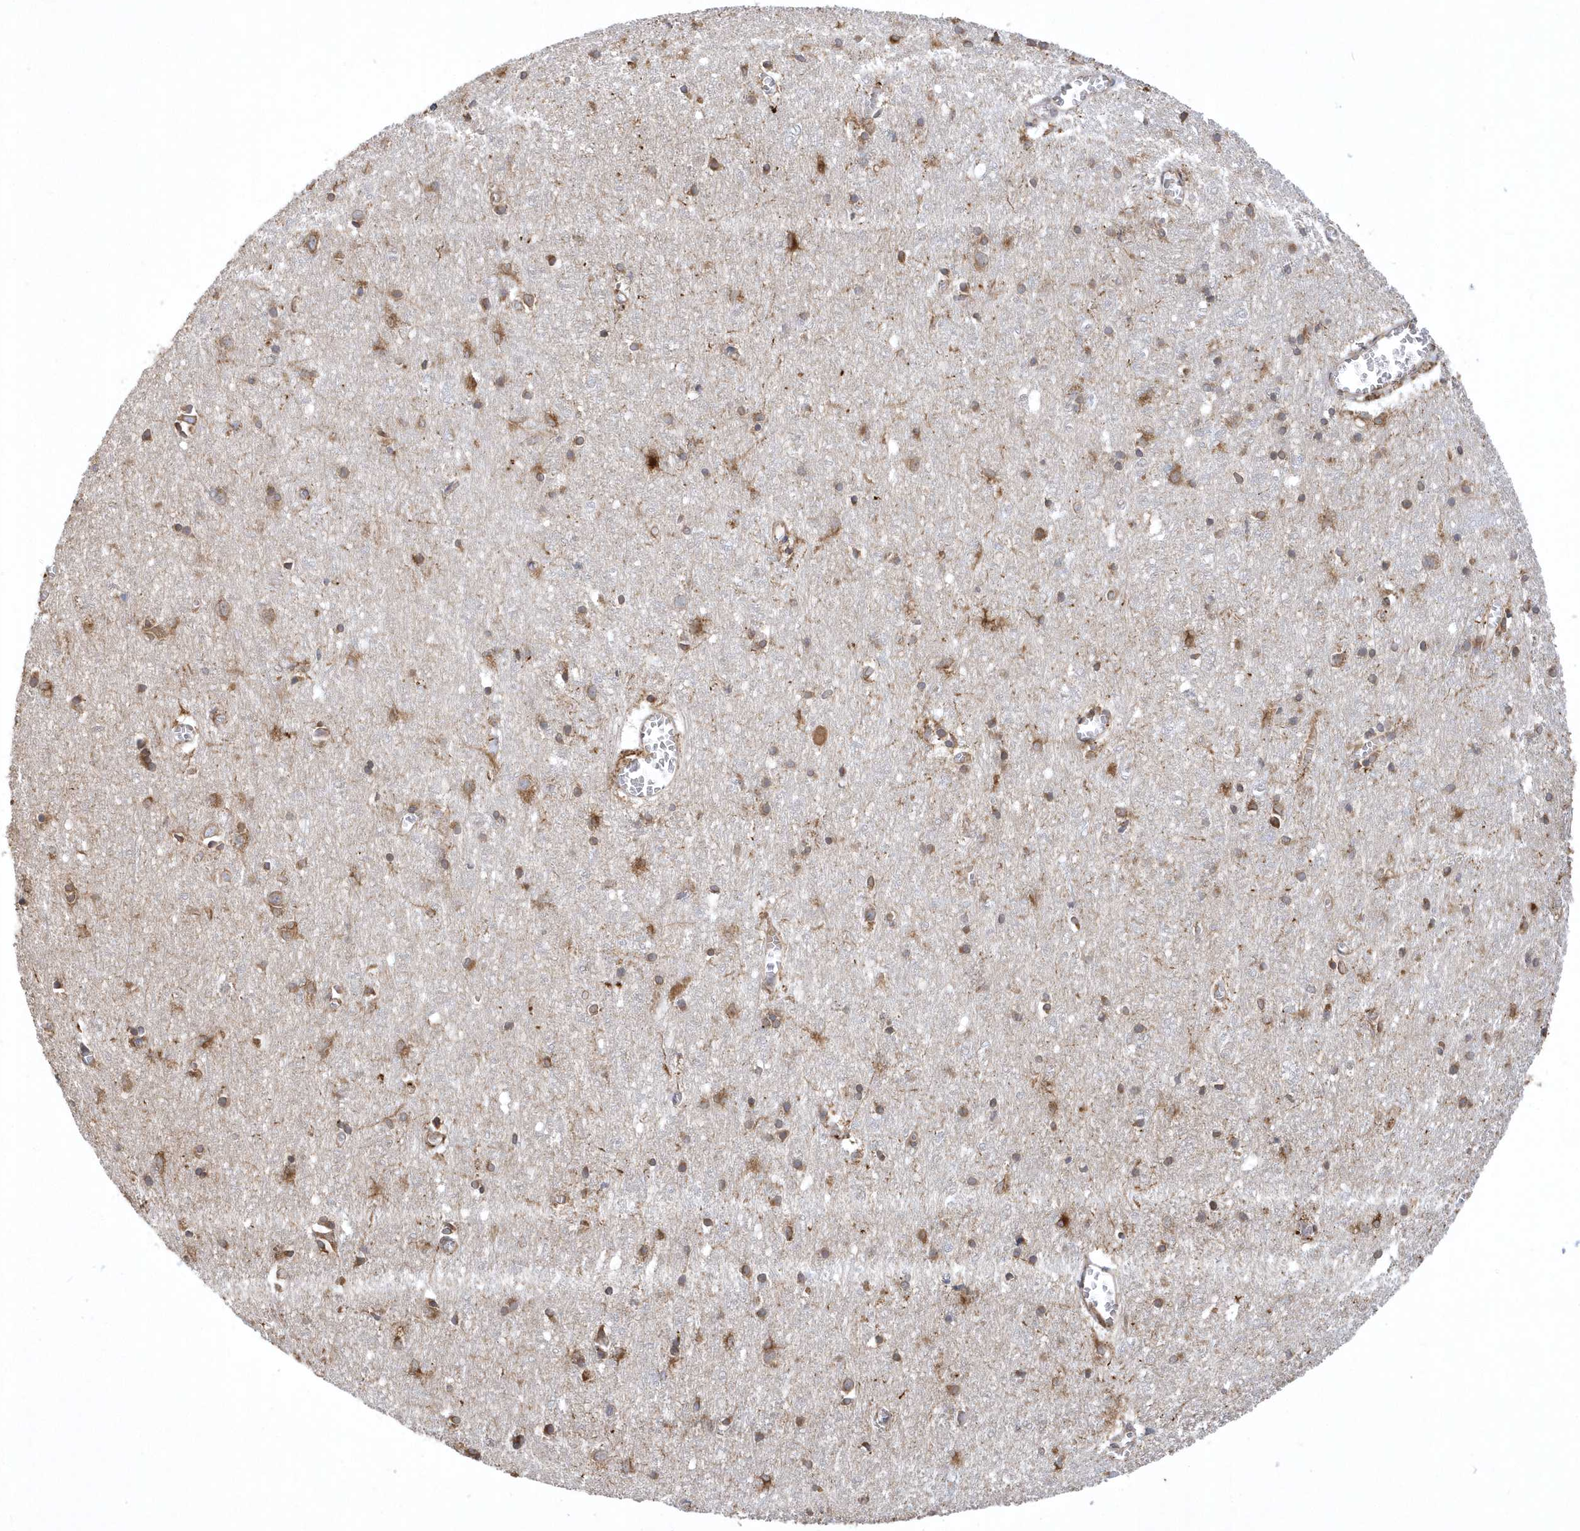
{"staining": {"intensity": "weak", "quantity": ">75%", "location": "cytoplasmic/membranous"}, "tissue": "cerebral cortex", "cell_type": "Endothelial cells", "image_type": "normal", "snomed": [{"axis": "morphology", "description": "Normal tissue, NOS"}, {"axis": "topography", "description": "Cerebral cortex"}], "caption": "Immunohistochemical staining of unremarkable human cerebral cortex reveals low levels of weak cytoplasmic/membranous positivity in about >75% of endothelial cells.", "gene": "VAMP7", "patient": {"sex": "female", "age": 64}}